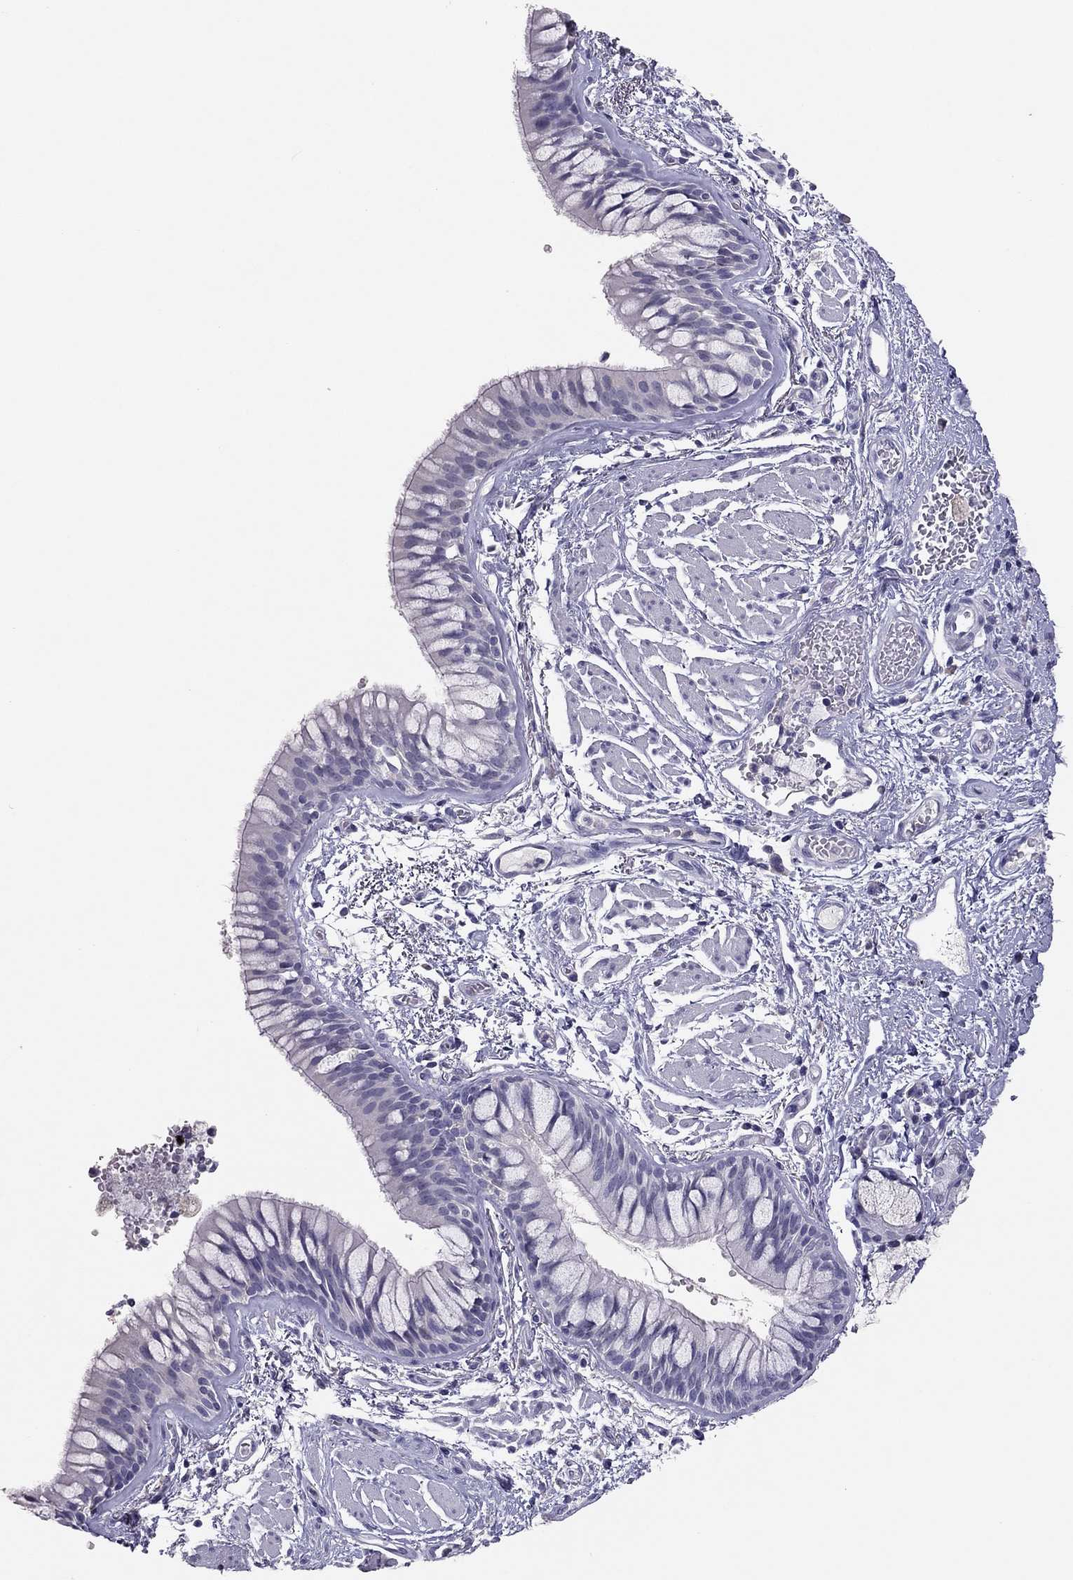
{"staining": {"intensity": "negative", "quantity": "none", "location": "none"}, "tissue": "bronchus", "cell_type": "Respiratory epithelial cells", "image_type": "normal", "snomed": [{"axis": "morphology", "description": "Normal tissue, NOS"}, {"axis": "topography", "description": "Bronchus"}, {"axis": "topography", "description": "Lung"}], "caption": "This is an IHC image of normal human bronchus. There is no expression in respiratory epithelial cells.", "gene": "ADORA2A", "patient": {"sex": "female", "age": 57}}